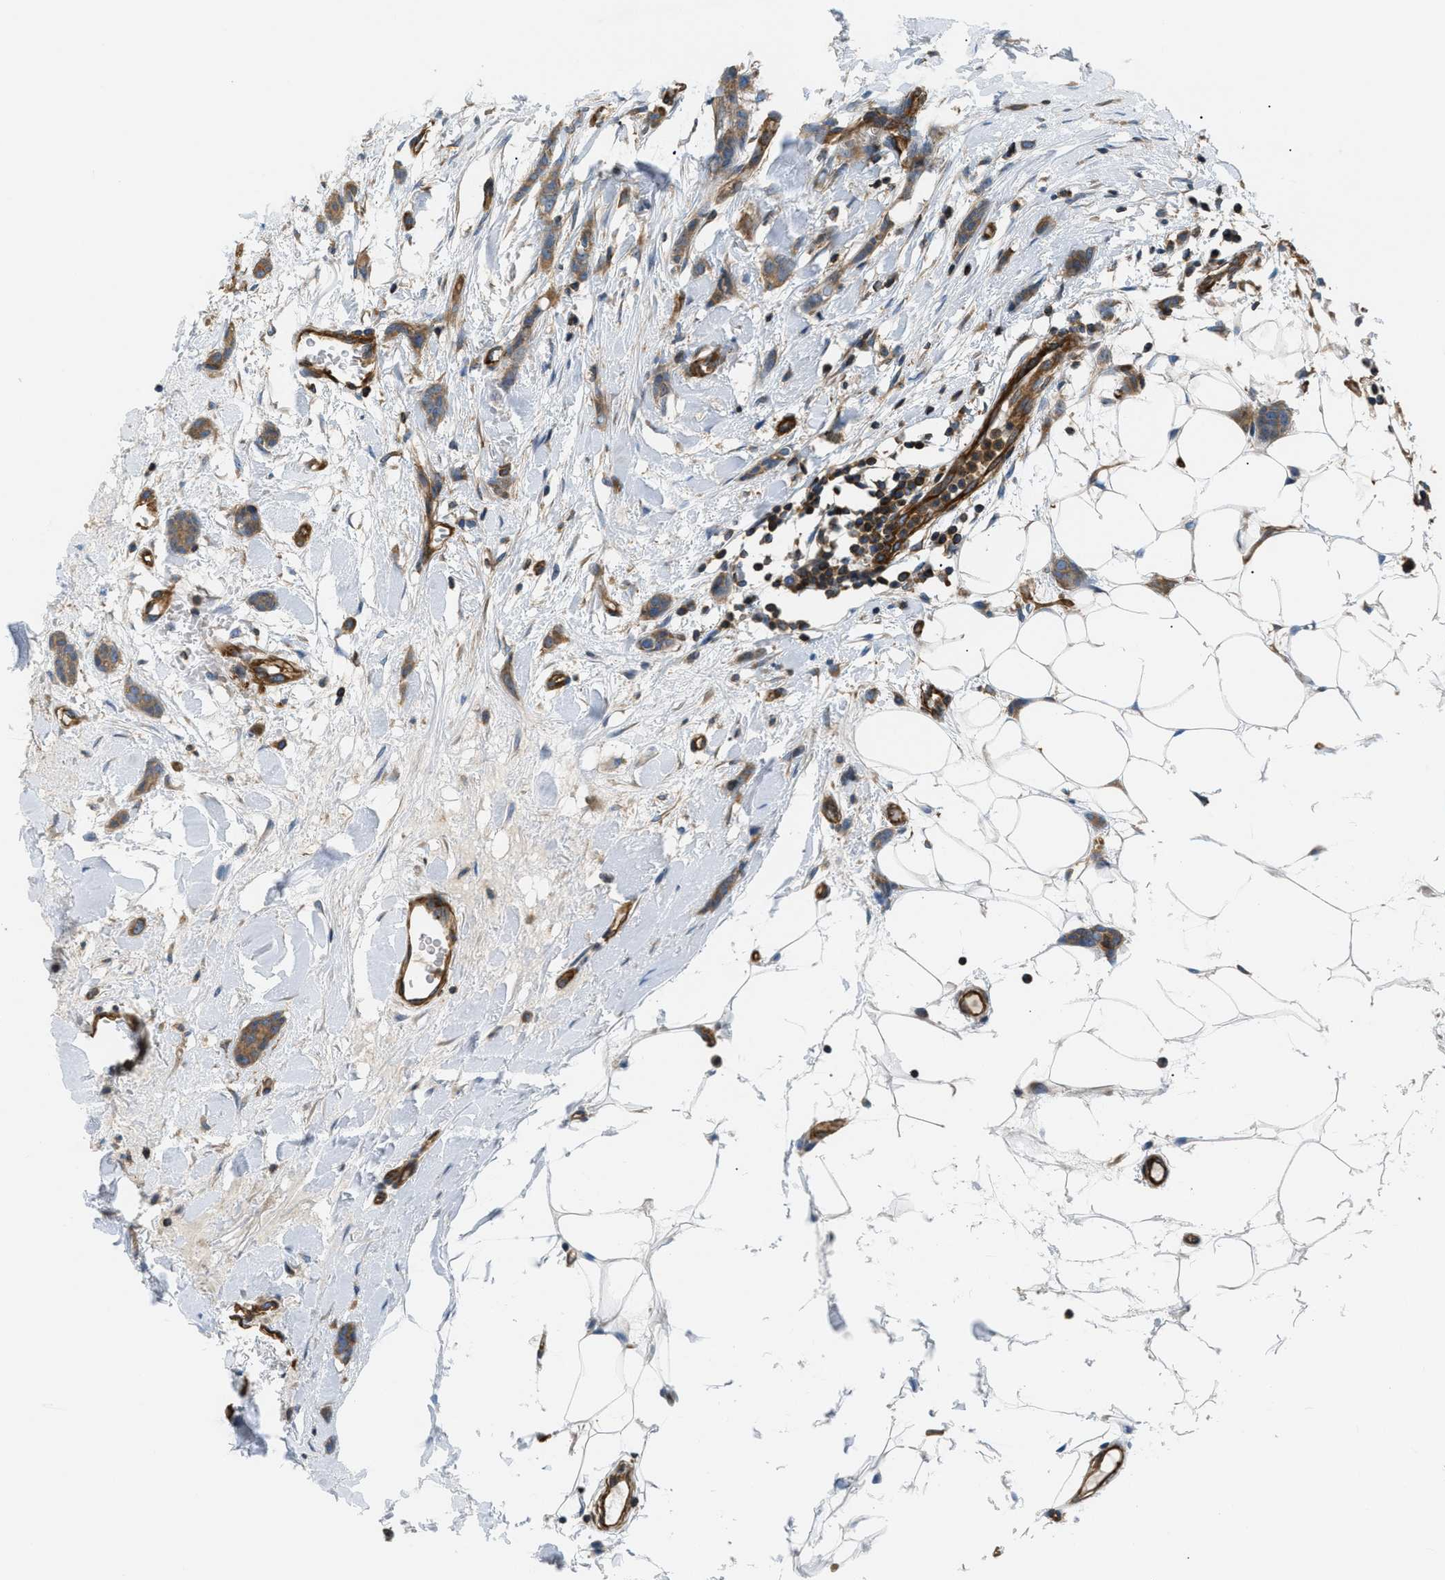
{"staining": {"intensity": "moderate", "quantity": ">75%", "location": "cytoplasmic/membranous"}, "tissue": "breast cancer", "cell_type": "Tumor cells", "image_type": "cancer", "snomed": [{"axis": "morphology", "description": "Lobular carcinoma"}, {"axis": "topography", "description": "Skin"}, {"axis": "topography", "description": "Breast"}], "caption": "Approximately >75% of tumor cells in breast cancer demonstrate moderate cytoplasmic/membranous protein expression as visualized by brown immunohistochemical staining.", "gene": "ATP2A3", "patient": {"sex": "female", "age": 46}}